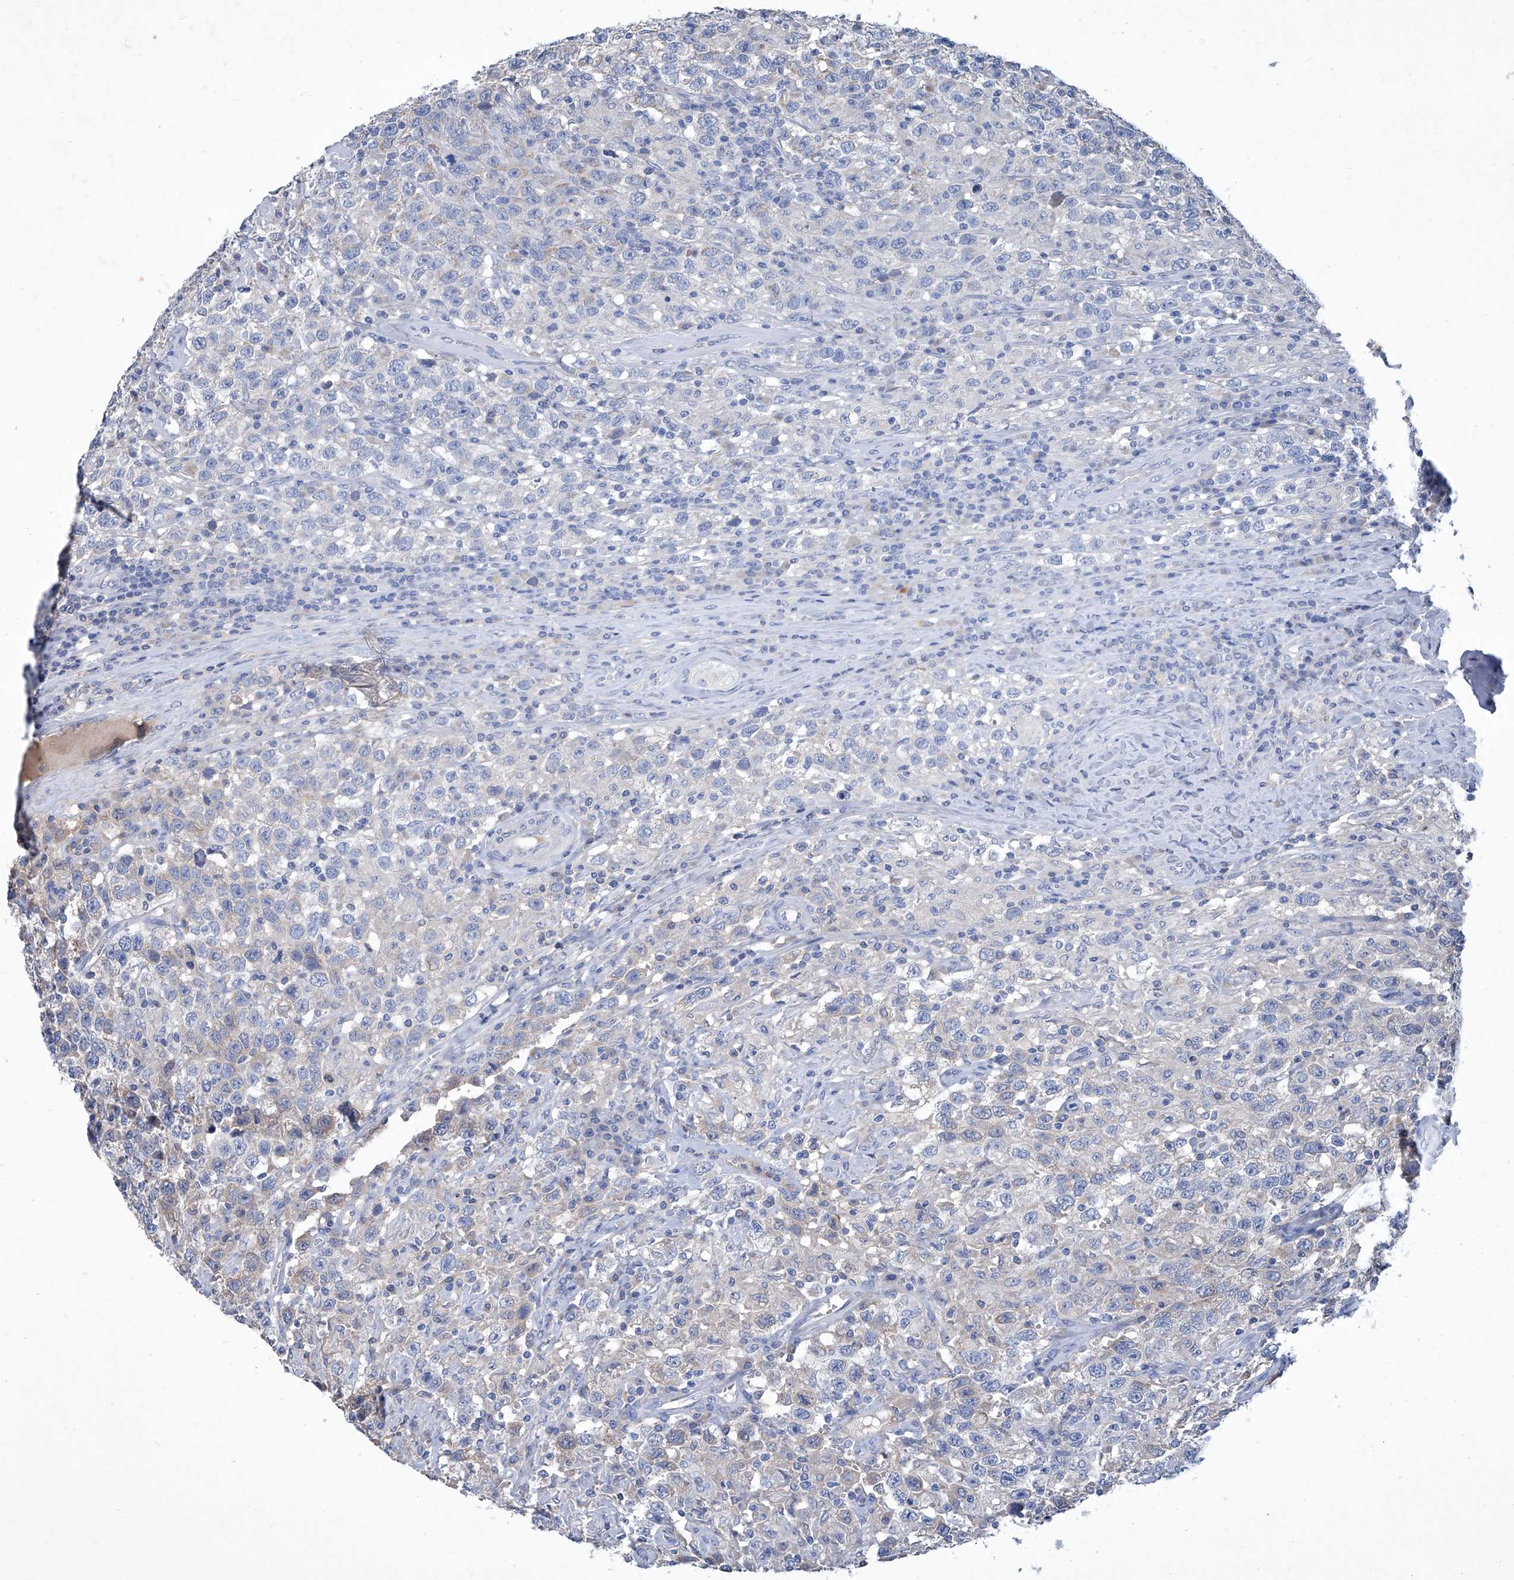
{"staining": {"intensity": "negative", "quantity": "none", "location": "none"}, "tissue": "testis cancer", "cell_type": "Tumor cells", "image_type": "cancer", "snomed": [{"axis": "morphology", "description": "Seminoma, NOS"}, {"axis": "topography", "description": "Testis"}], "caption": "Immunohistochemistry (IHC) image of seminoma (testis) stained for a protein (brown), which reveals no expression in tumor cells.", "gene": "MTARC1", "patient": {"sex": "male", "age": 41}}